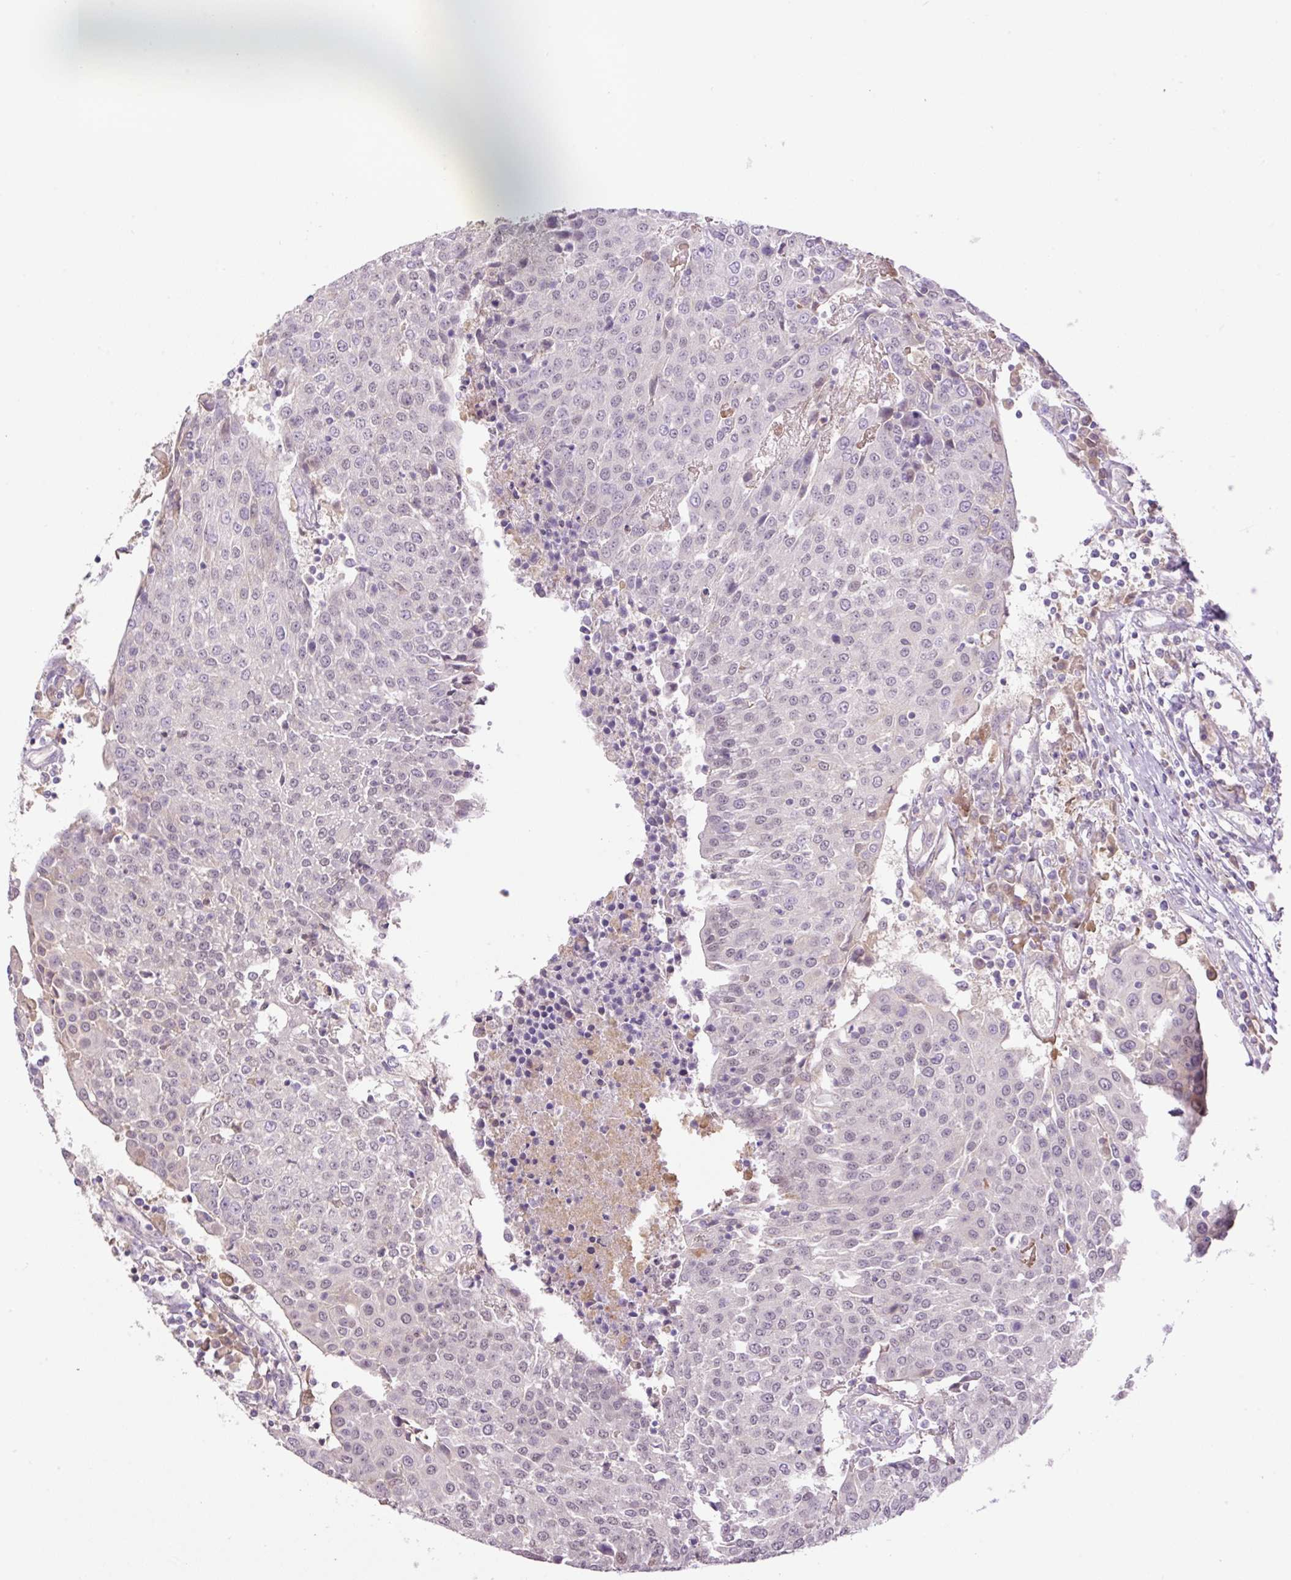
{"staining": {"intensity": "negative", "quantity": "none", "location": "none"}, "tissue": "urothelial cancer", "cell_type": "Tumor cells", "image_type": "cancer", "snomed": [{"axis": "morphology", "description": "Urothelial carcinoma, High grade"}, {"axis": "topography", "description": "Urinary bladder"}], "caption": "DAB immunohistochemical staining of high-grade urothelial carcinoma shows no significant expression in tumor cells.", "gene": "HABP4", "patient": {"sex": "female", "age": 85}}